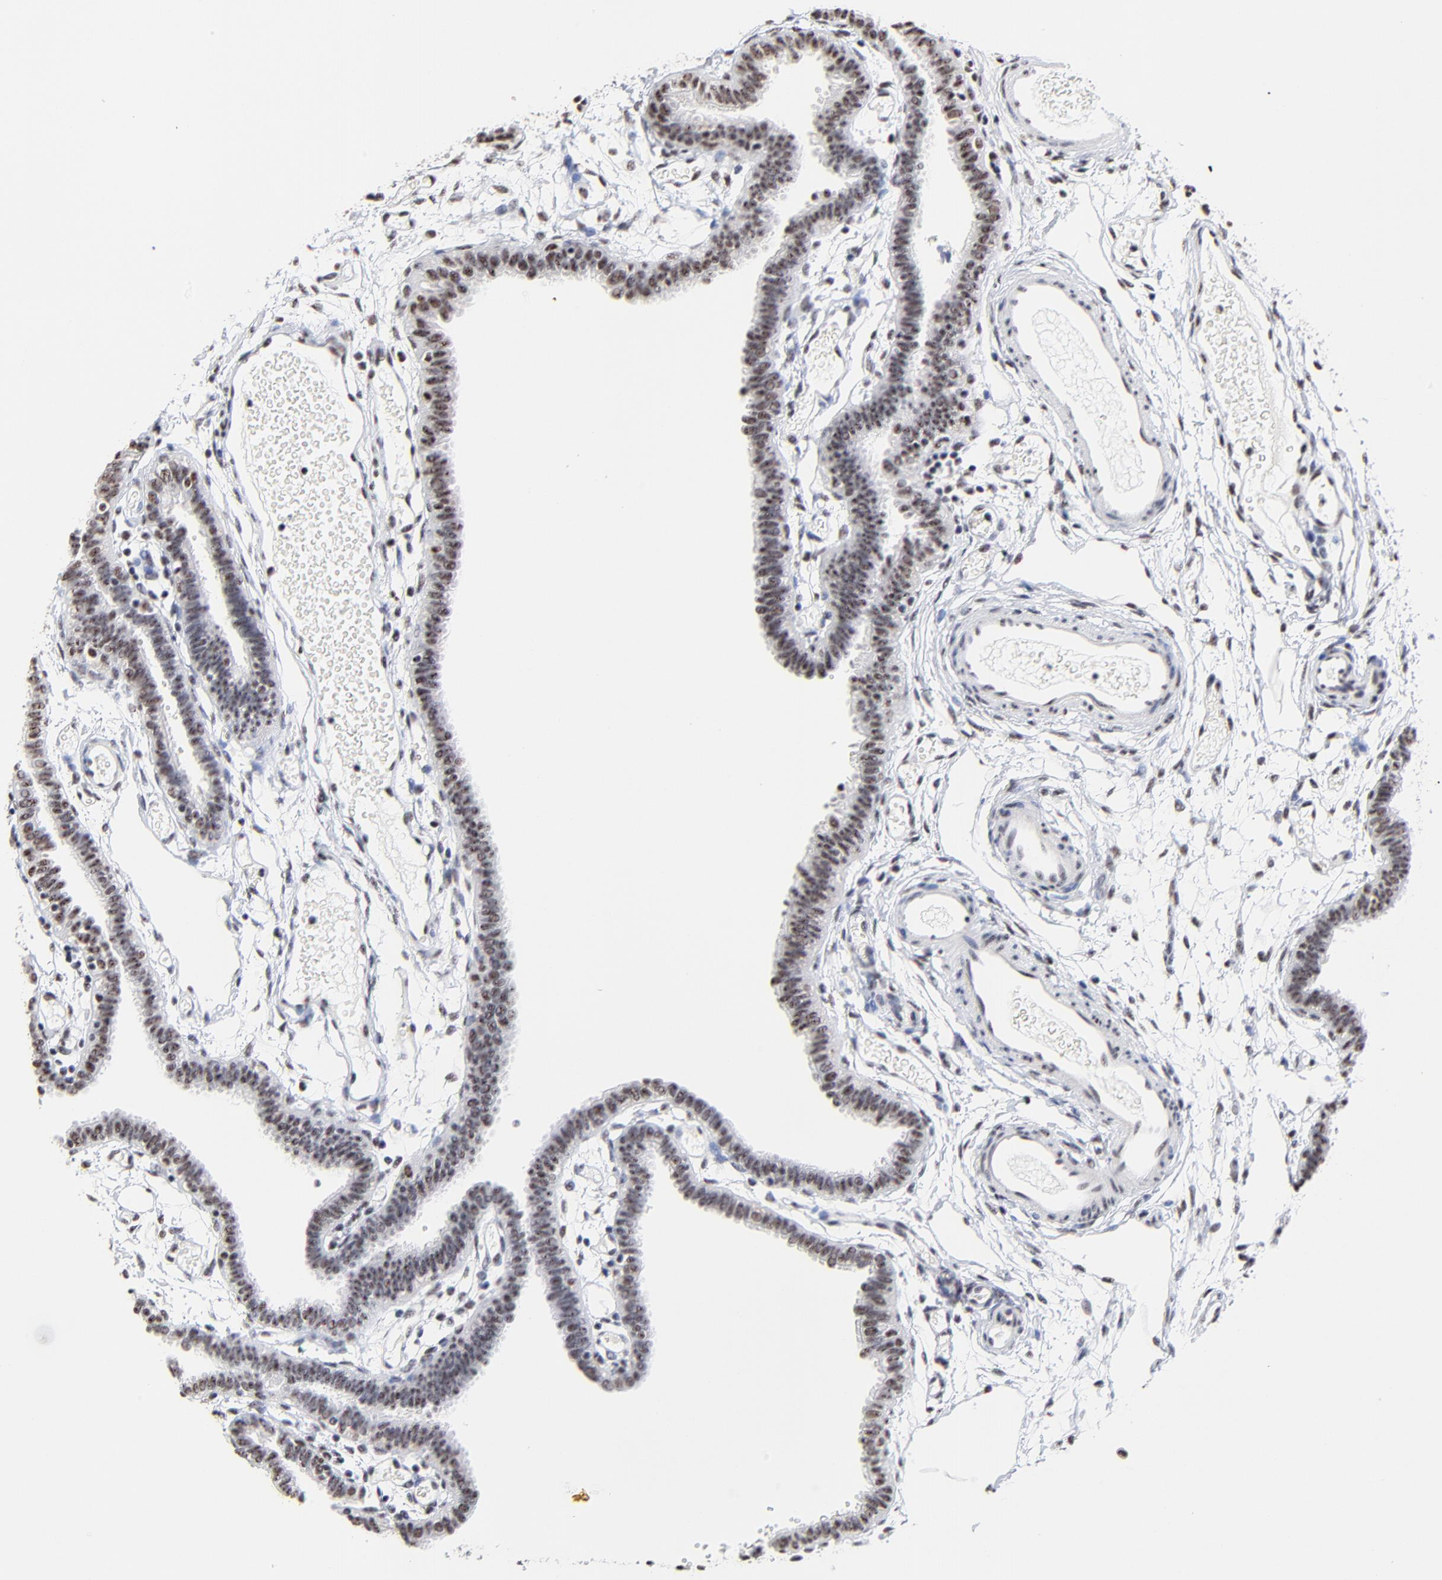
{"staining": {"intensity": "weak", "quantity": "25%-75%", "location": "nuclear"}, "tissue": "fallopian tube", "cell_type": "Glandular cells", "image_type": "normal", "snomed": [{"axis": "morphology", "description": "Normal tissue, NOS"}, {"axis": "topography", "description": "Fallopian tube"}], "caption": "High-magnification brightfield microscopy of unremarkable fallopian tube stained with DAB (brown) and counterstained with hematoxylin (blue). glandular cells exhibit weak nuclear staining is identified in about25%-75% of cells.", "gene": "MBD4", "patient": {"sex": "female", "age": 29}}